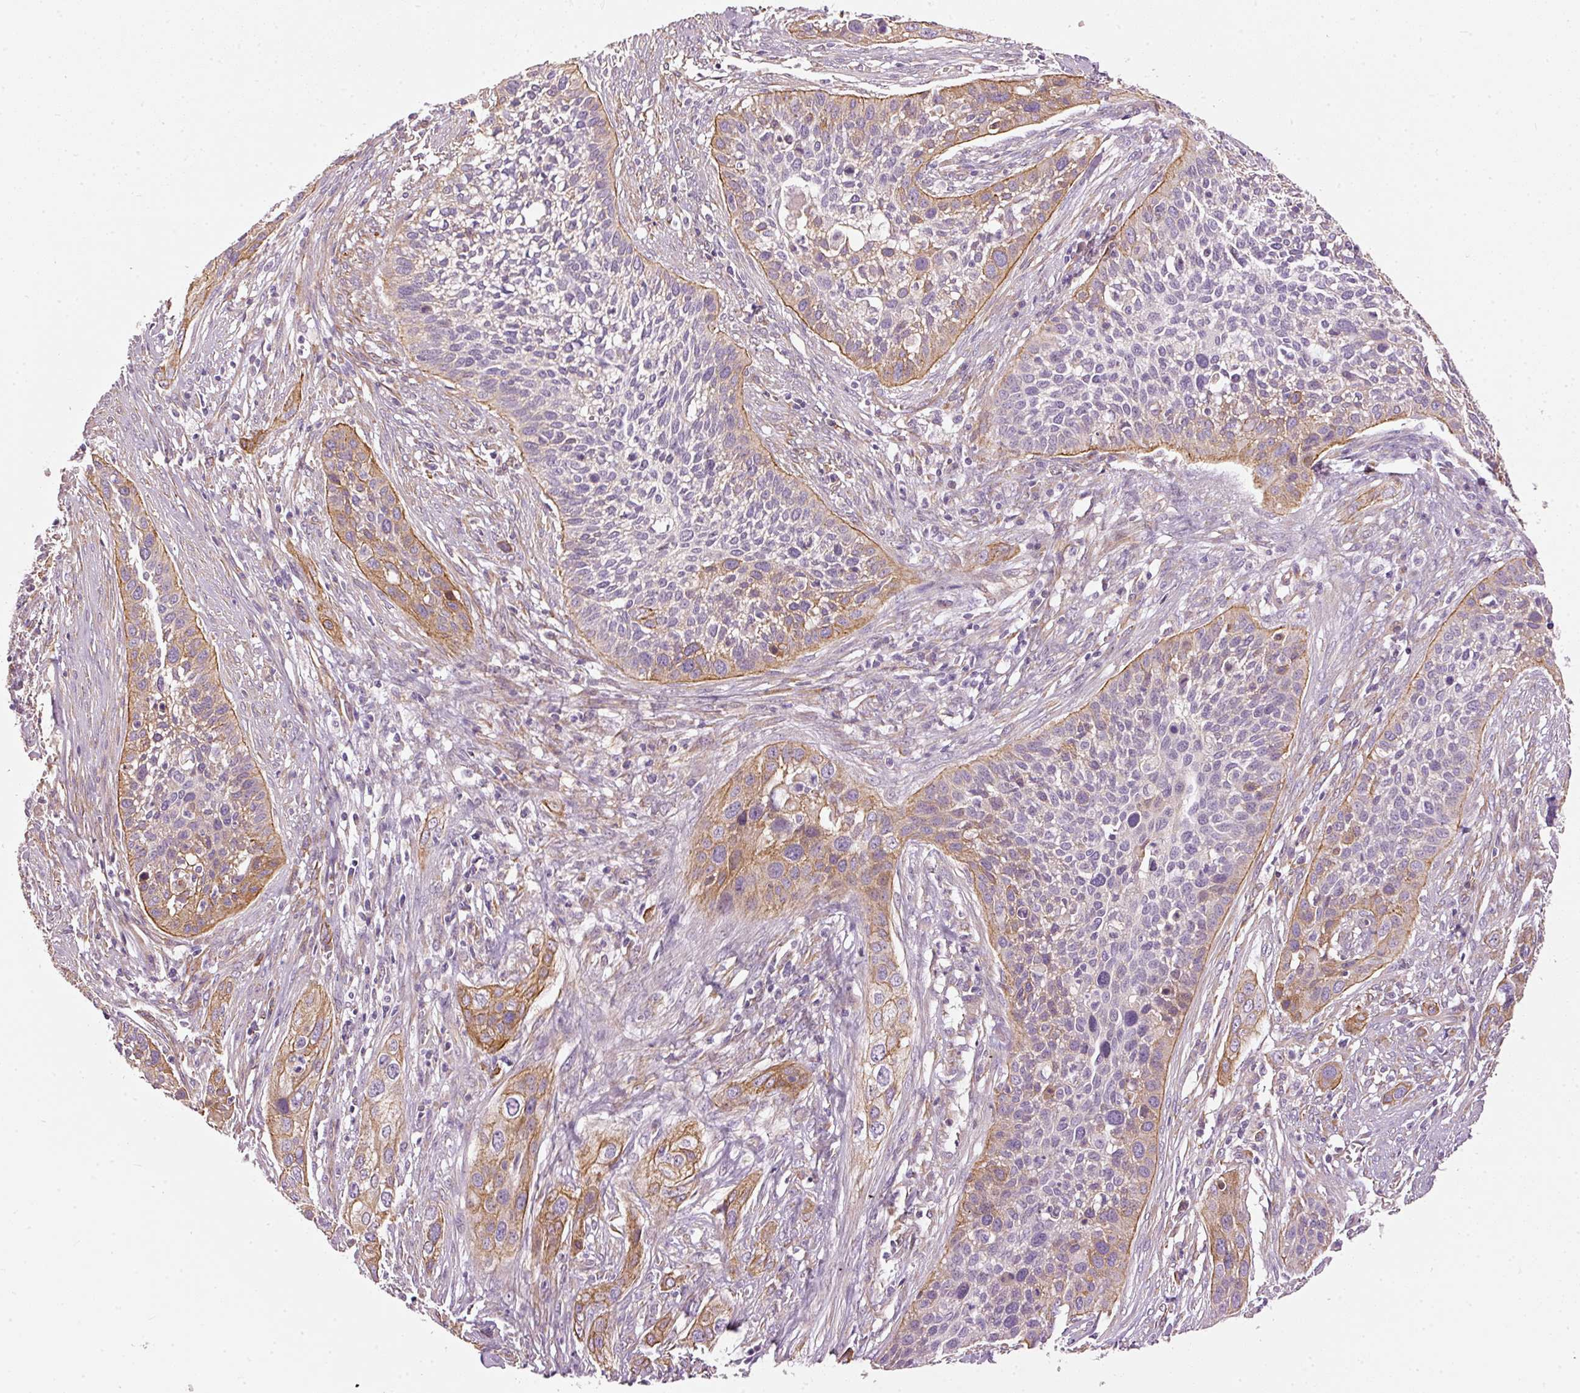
{"staining": {"intensity": "moderate", "quantity": "<25%", "location": "cytoplasmic/membranous"}, "tissue": "cervical cancer", "cell_type": "Tumor cells", "image_type": "cancer", "snomed": [{"axis": "morphology", "description": "Squamous cell carcinoma, NOS"}, {"axis": "topography", "description": "Cervix"}], "caption": "Cervical squamous cell carcinoma stained with a brown dye demonstrates moderate cytoplasmic/membranous positive expression in about <25% of tumor cells.", "gene": "OSR2", "patient": {"sex": "female", "age": 34}}